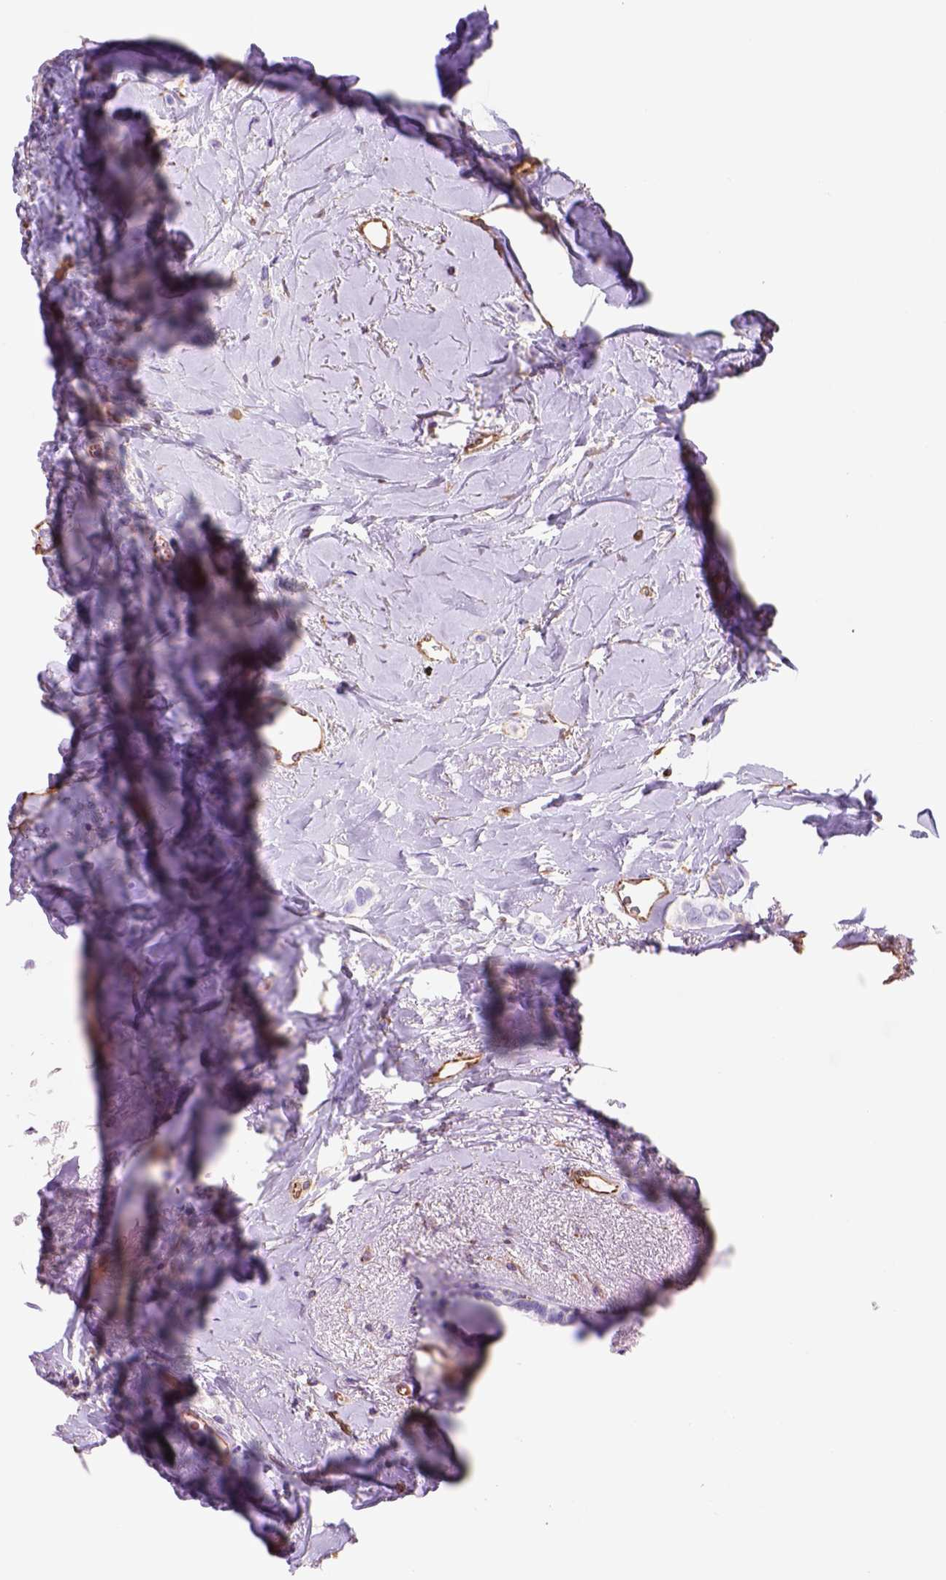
{"staining": {"intensity": "negative", "quantity": "none", "location": "none"}, "tissue": "breast cancer", "cell_type": "Tumor cells", "image_type": "cancer", "snomed": [{"axis": "morphology", "description": "Lobular carcinoma"}, {"axis": "topography", "description": "Breast"}], "caption": "This is an IHC micrograph of human breast cancer (lobular carcinoma). There is no staining in tumor cells.", "gene": "ZZZ3", "patient": {"sex": "female", "age": 66}}